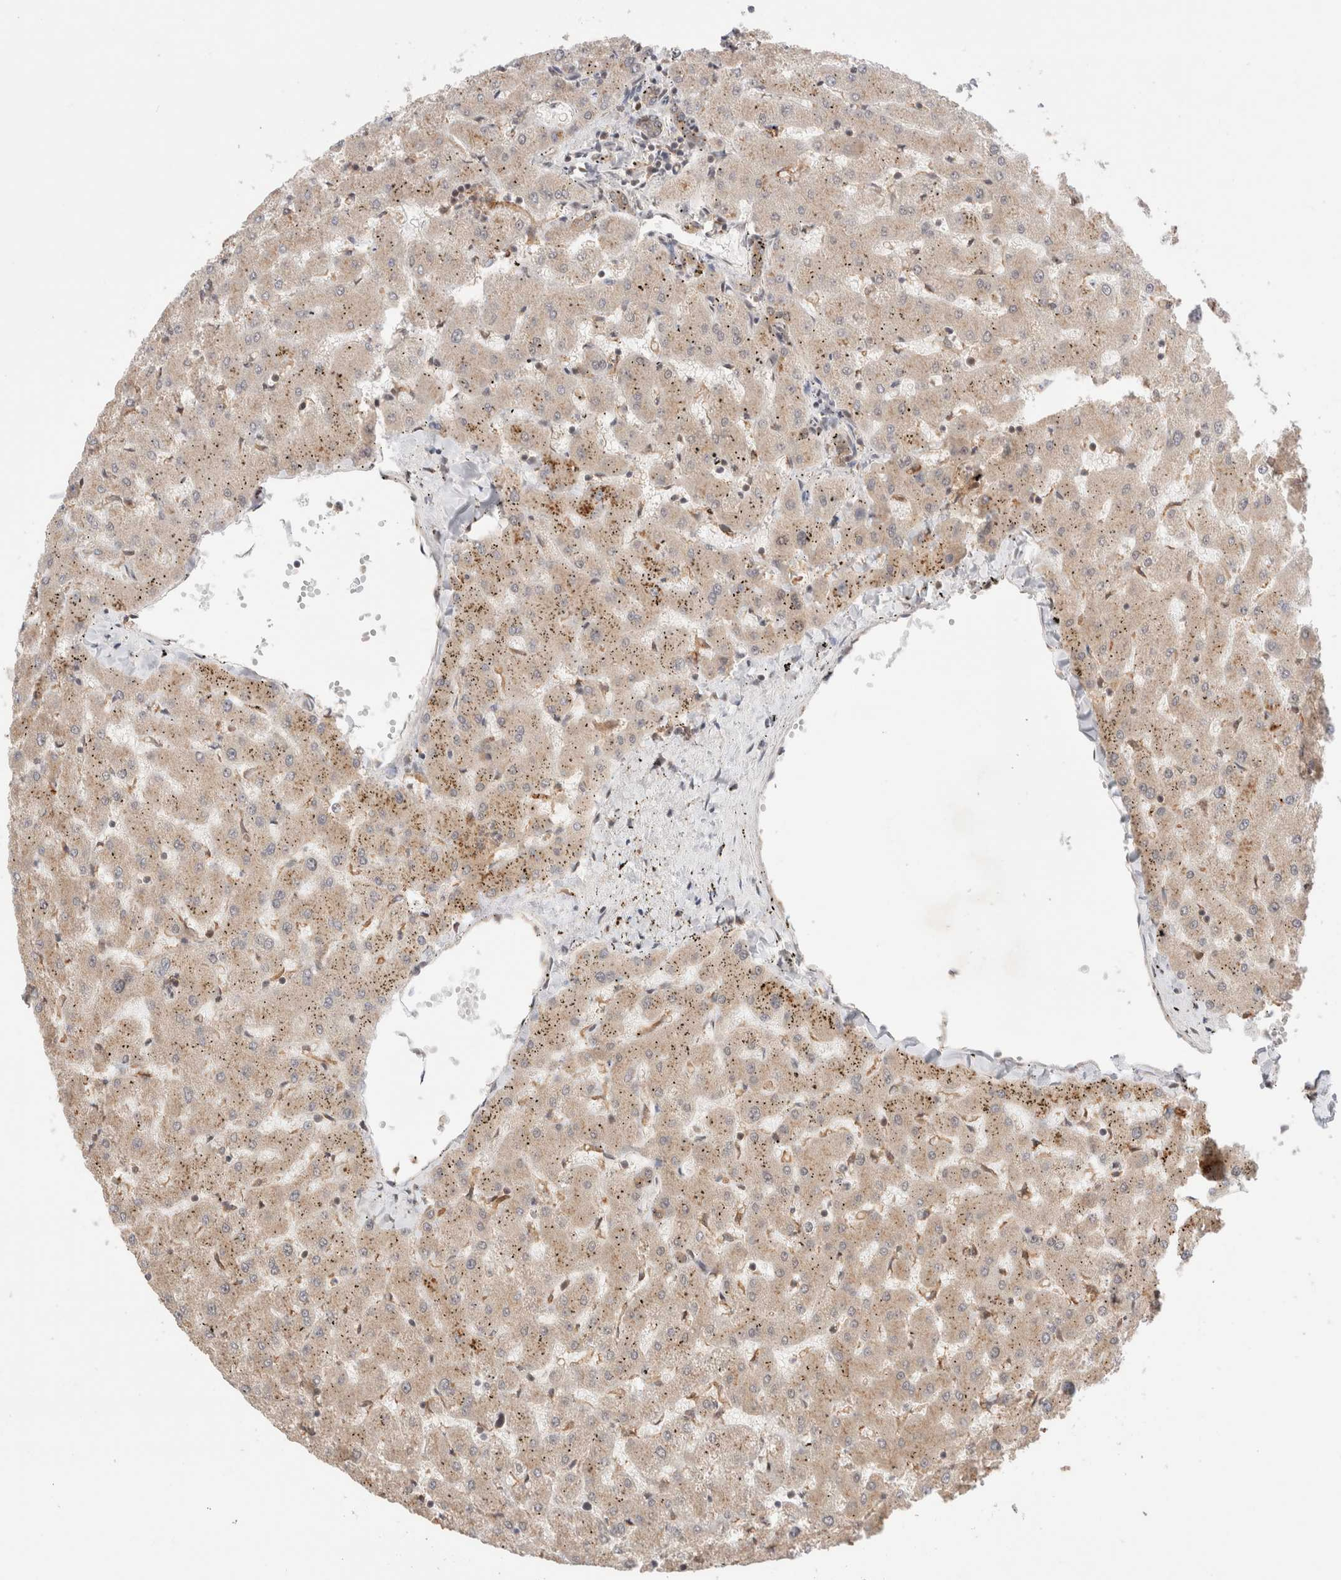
{"staining": {"intensity": "moderate", "quantity": ">75%", "location": "cytoplasmic/membranous"}, "tissue": "liver", "cell_type": "Cholangiocytes", "image_type": "normal", "snomed": [{"axis": "morphology", "description": "Normal tissue, NOS"}, {"axis": "topography", "description": "Liver"}], "caption": "Liver stained with DAB (3,3'-diaminobenzidine) immunohistochemistry exhibits medium levels of moderate cytoplasmic/membranous expression in approximately >75% of cholangiocytes. Nuclei are stained in blue.", "gene": "SIKE1", "patient": {"sex": "female", "age": 63}}